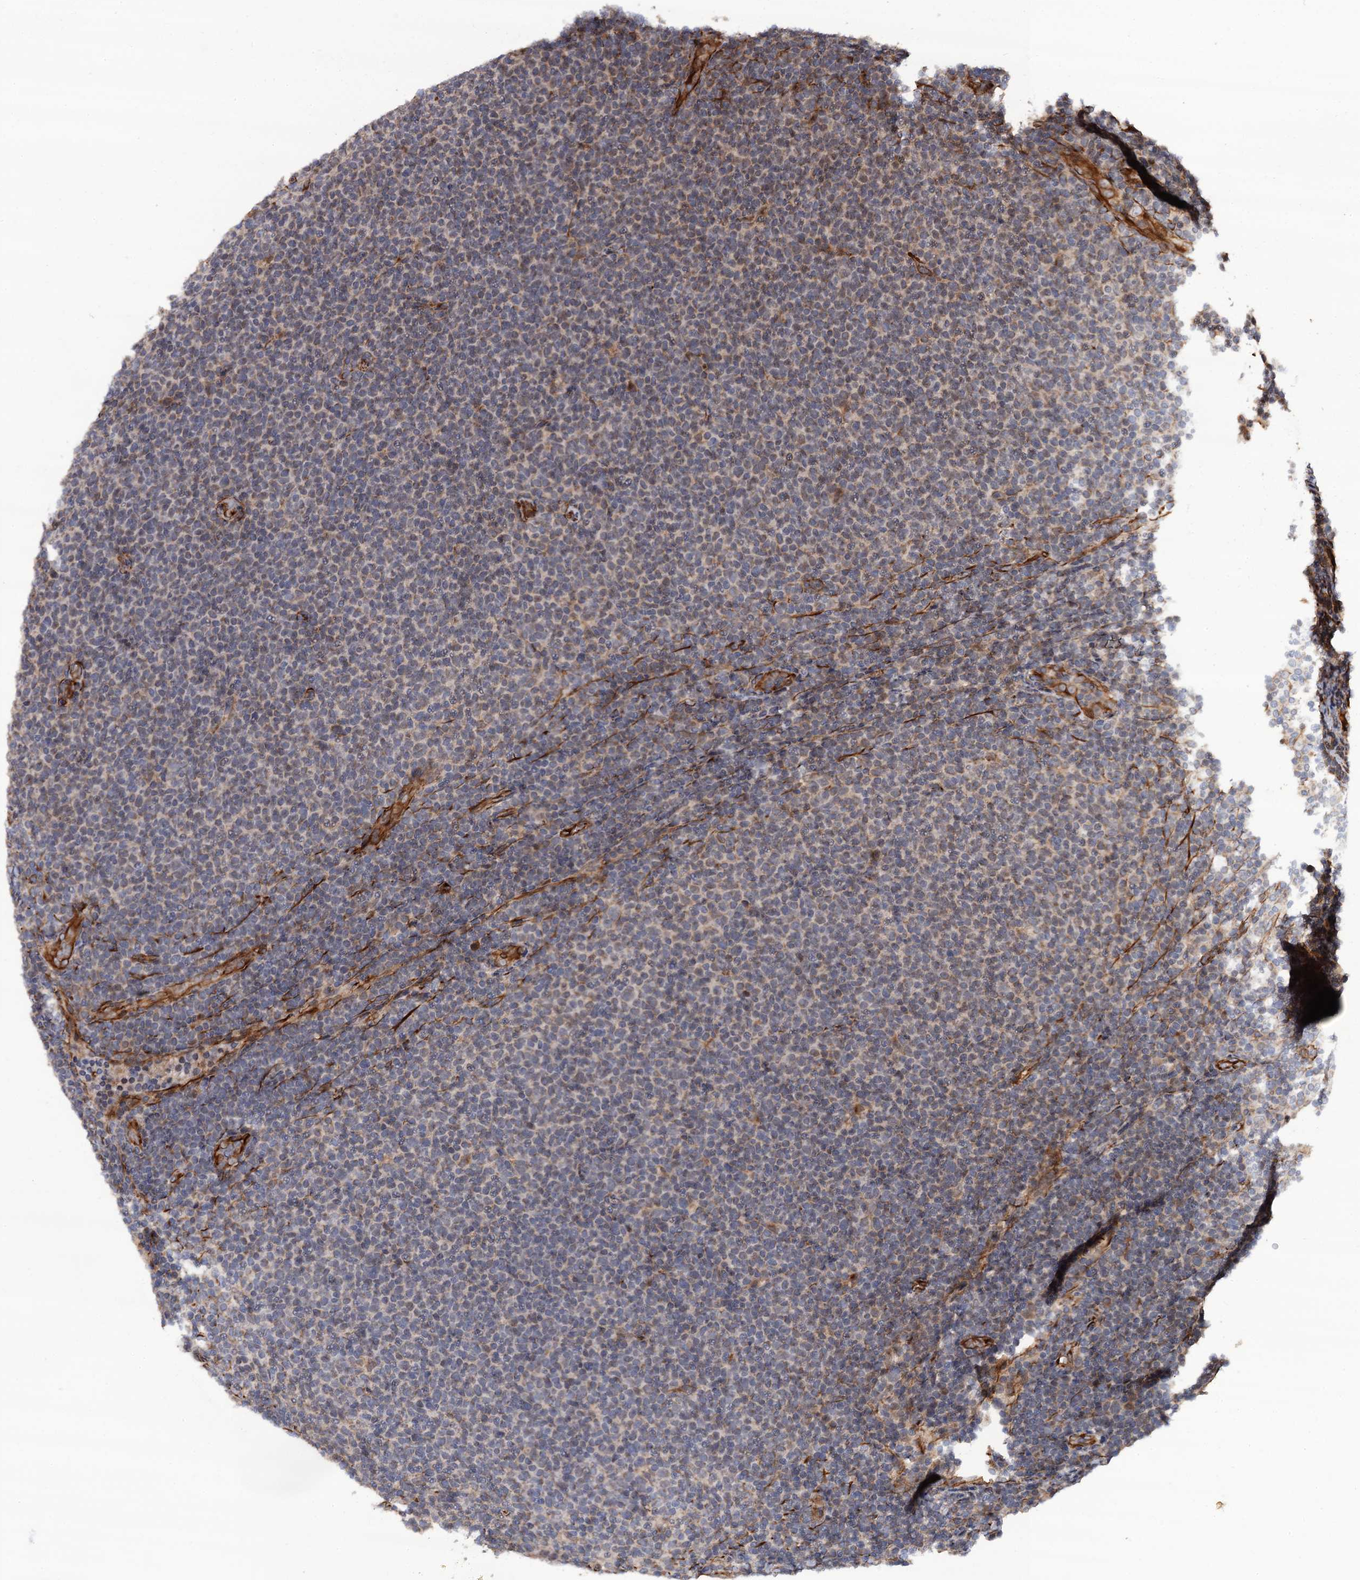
{"staining": {"intensity": "weak", "quantity": "25%-75%", "location": "cytoplasmic/membranous"}, "tissue": "lymphoma", "cell_type": "Tumor cells", "image_type": "cancer", "snomed": [{"axis": "morphology", "description": "Malignant lymphoma, non-Hodgkin's type, Low grade"}, {"axis": "topography", "description": "Lymph node"}], "caption": "IHC staining of malignant lymphoma, non-Hodgkin's type (low-grade), which exhibits low levels of weak cytoplasmic/membranous positivity in about 25%-75% of tumor cells indicating weak cytoplasmic/membranous protein staining. The staining was performed using DAB (brown) for protein detection and nuclei were counterstained in hematoxylin (blue).", "gene": "FSIP1", "patient": {"sex": "male", "age": 66}}